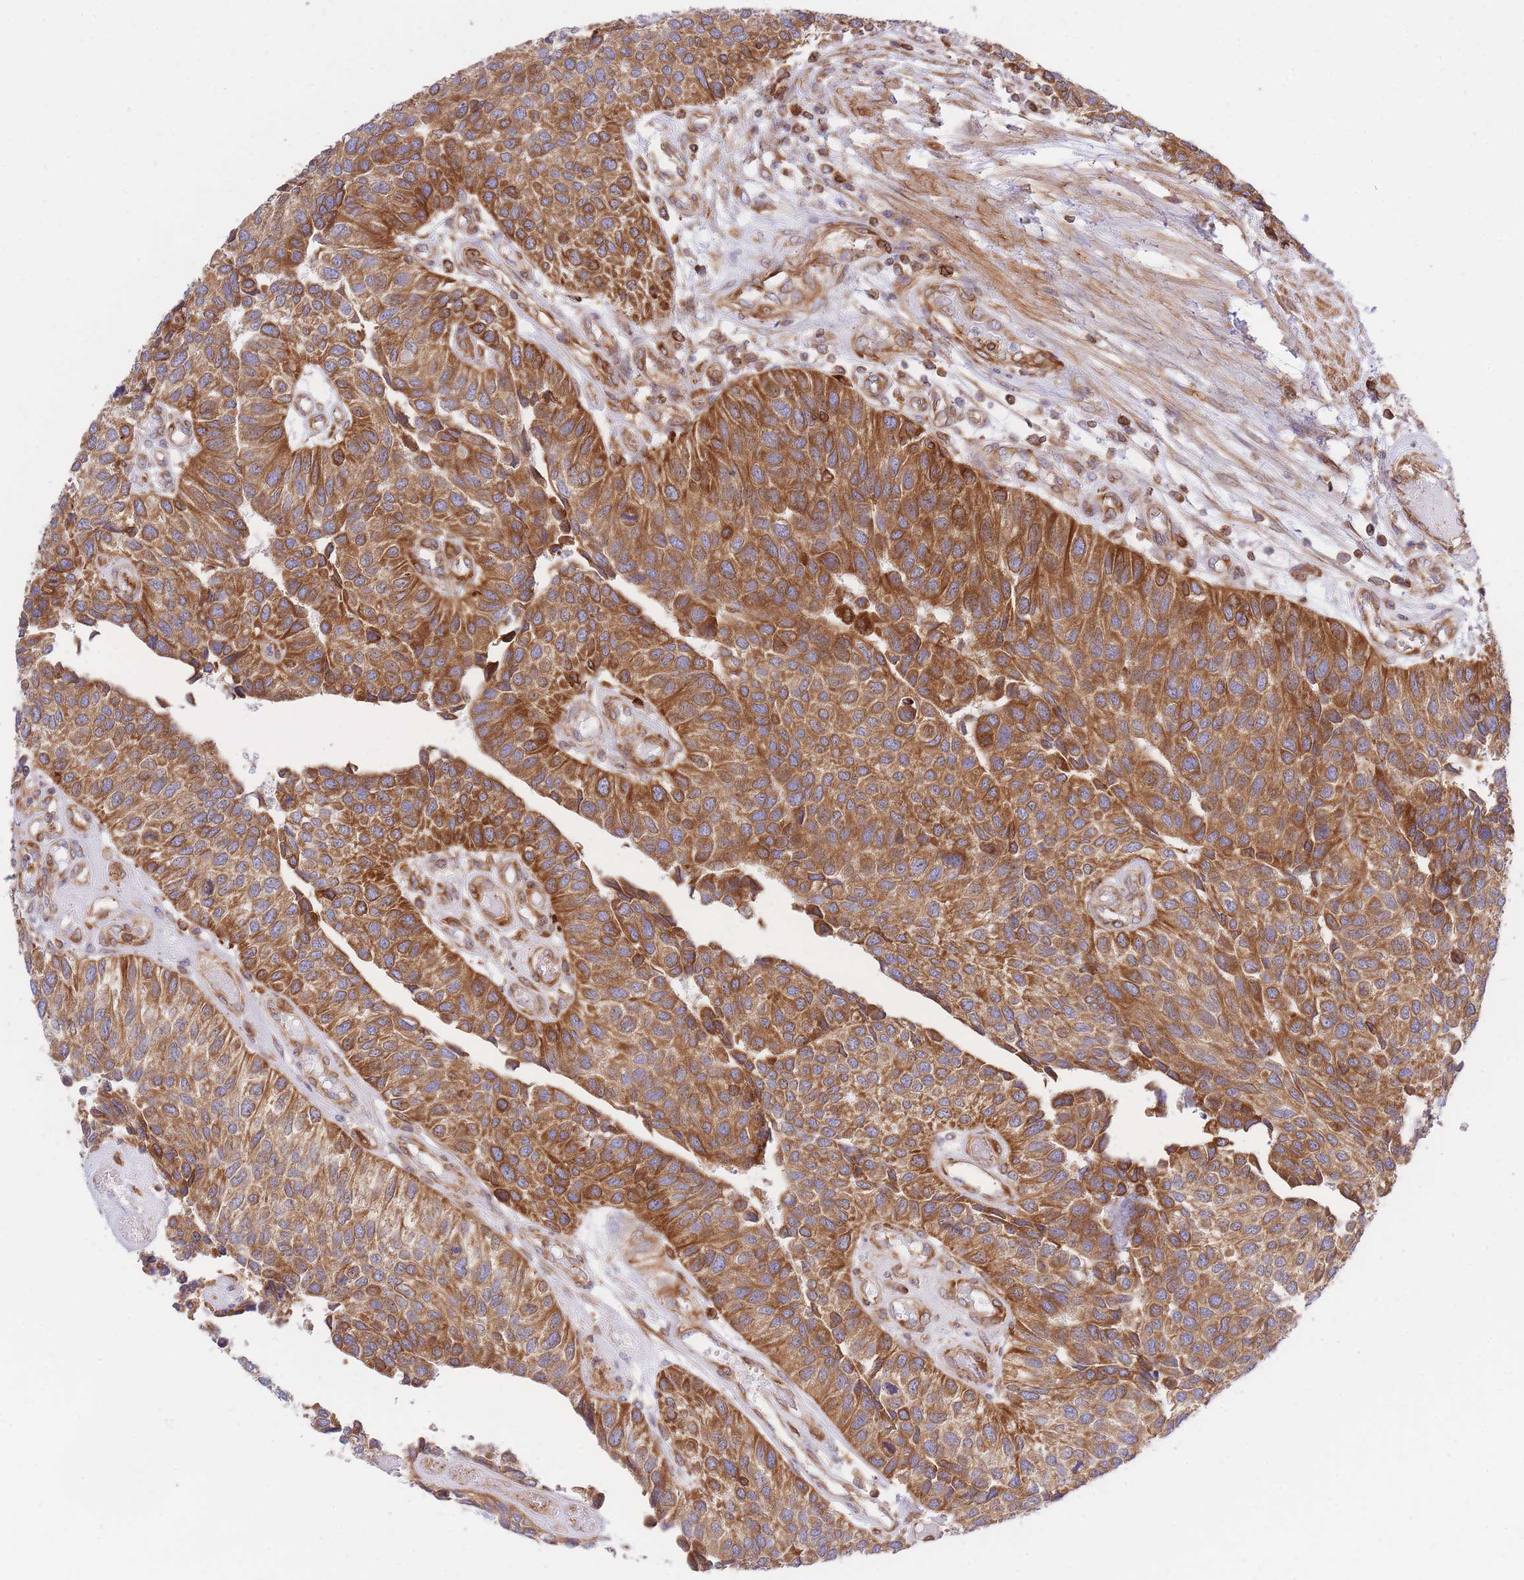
{"staining": {"intensity": "moderate", "quantity": ">75%", "location": "cytoplasmic/membranous"}, "tissue": "urothelial cancer", "cell_type": "Tumor cells", "image_type": "cancer", "snomed": [{"axis": "morphology", "description": "Urothelial carcinoma, NOS"}, {"axis": "topography", "description": "Urinary bladder"}], "caption": "The immunohistochemical stain highlights moderate cytoplasmic/membranous positivity in tumor cells of urothelial cancer tissue. The staining was performed using DAB, with brown indicating positive protein expression. Nuclei are stained blue with hematoxylin.", "gene": "REM1", "patient": {"sex": "male", "age": 55}}